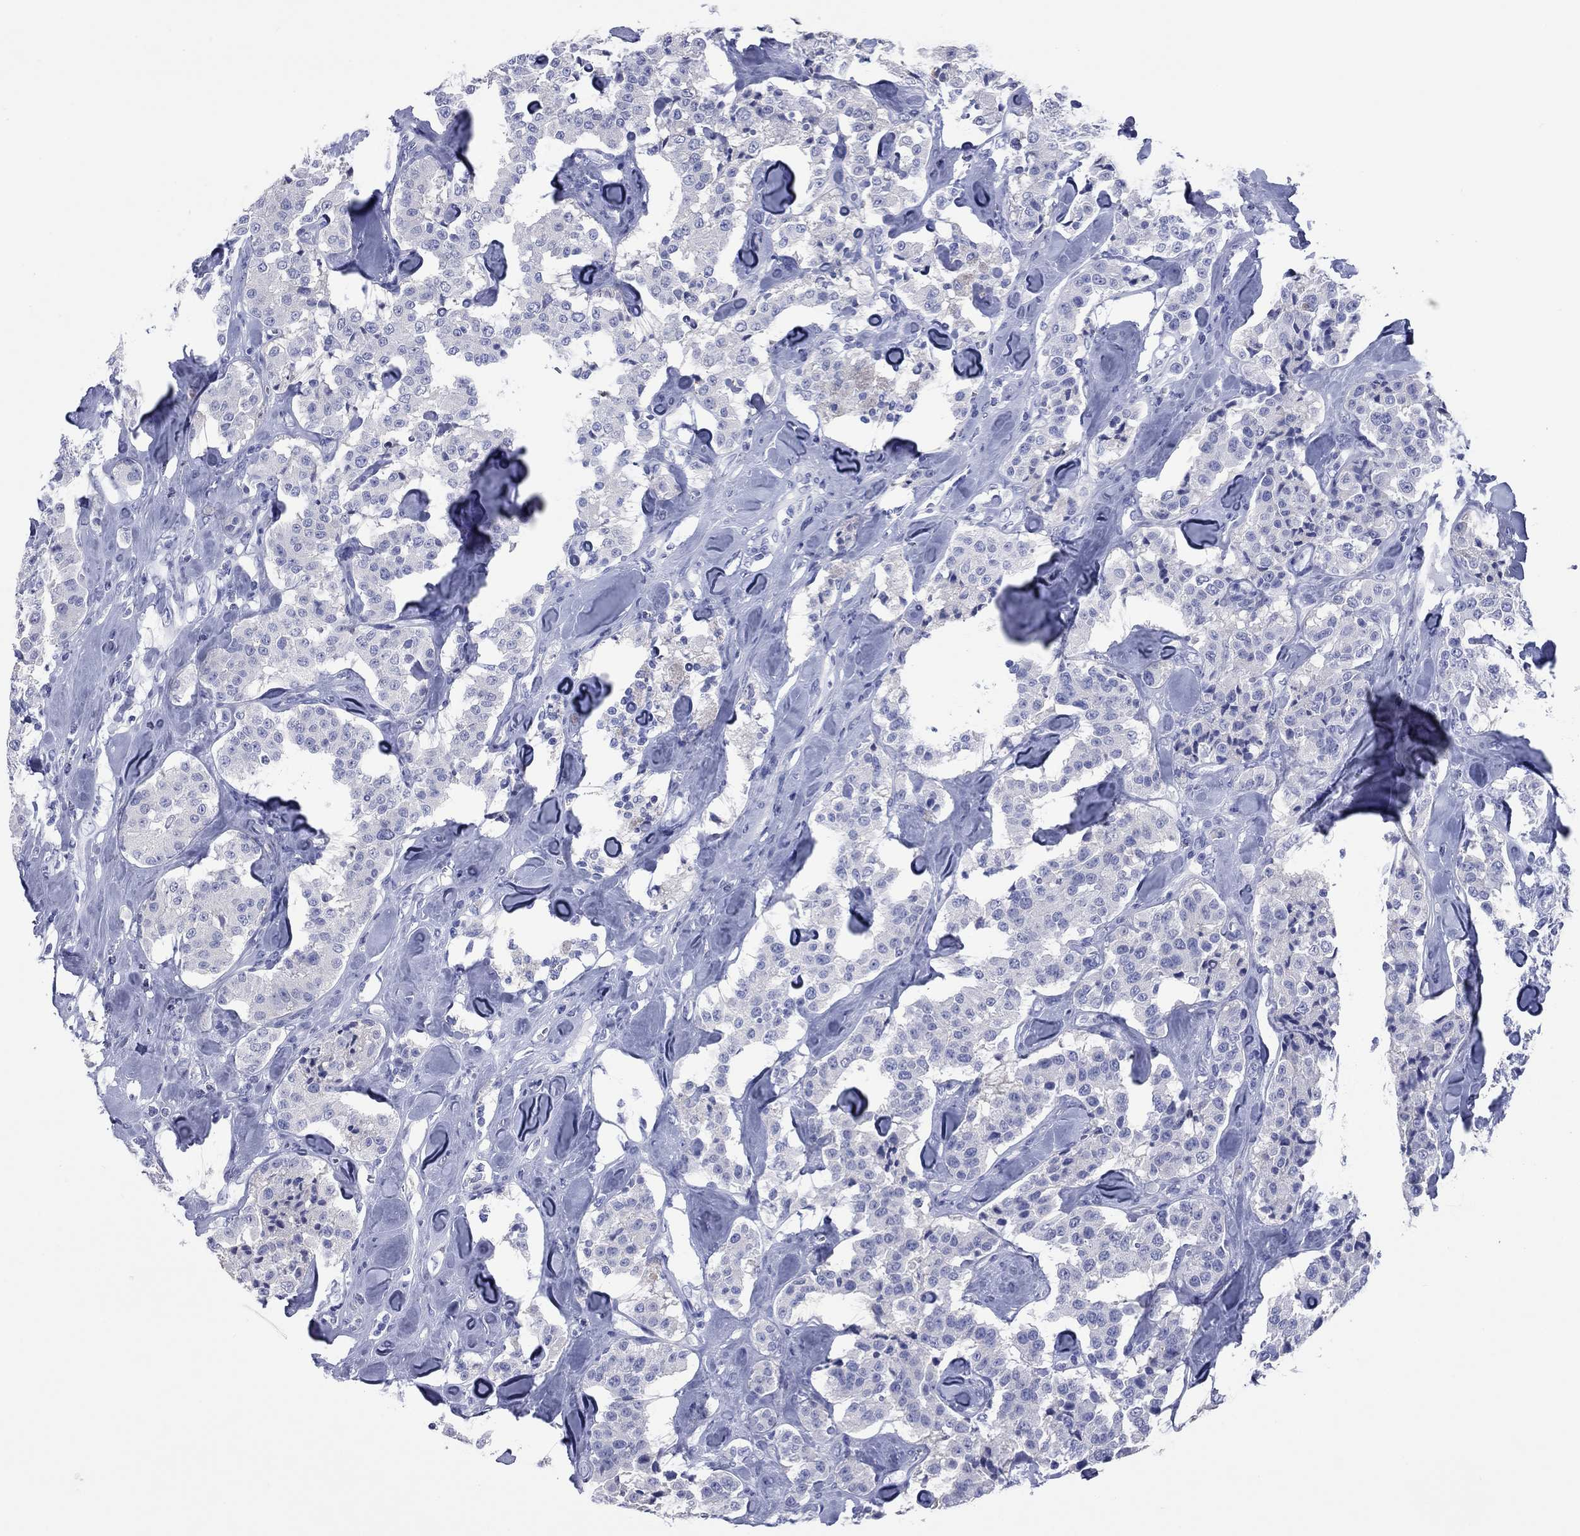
{"staining": {"intensity": "negative", "quantity": "none", "location": "none"}, "tissue": "carcinoid", "cell_type": "Tumor cells", "image_type": "cancer", "snomed": [{"axis": "morphology", "description": "Carcinoid, malignant, NOS"}, {"axis": "topography", "description": "Pancreas"}], "caption": "The photomicrograph demonstrates no significant expression in tumor cells of carcinoid (malignant).", "gene": "CCNA1", "patient": {"sex": "male", "age": 41}}